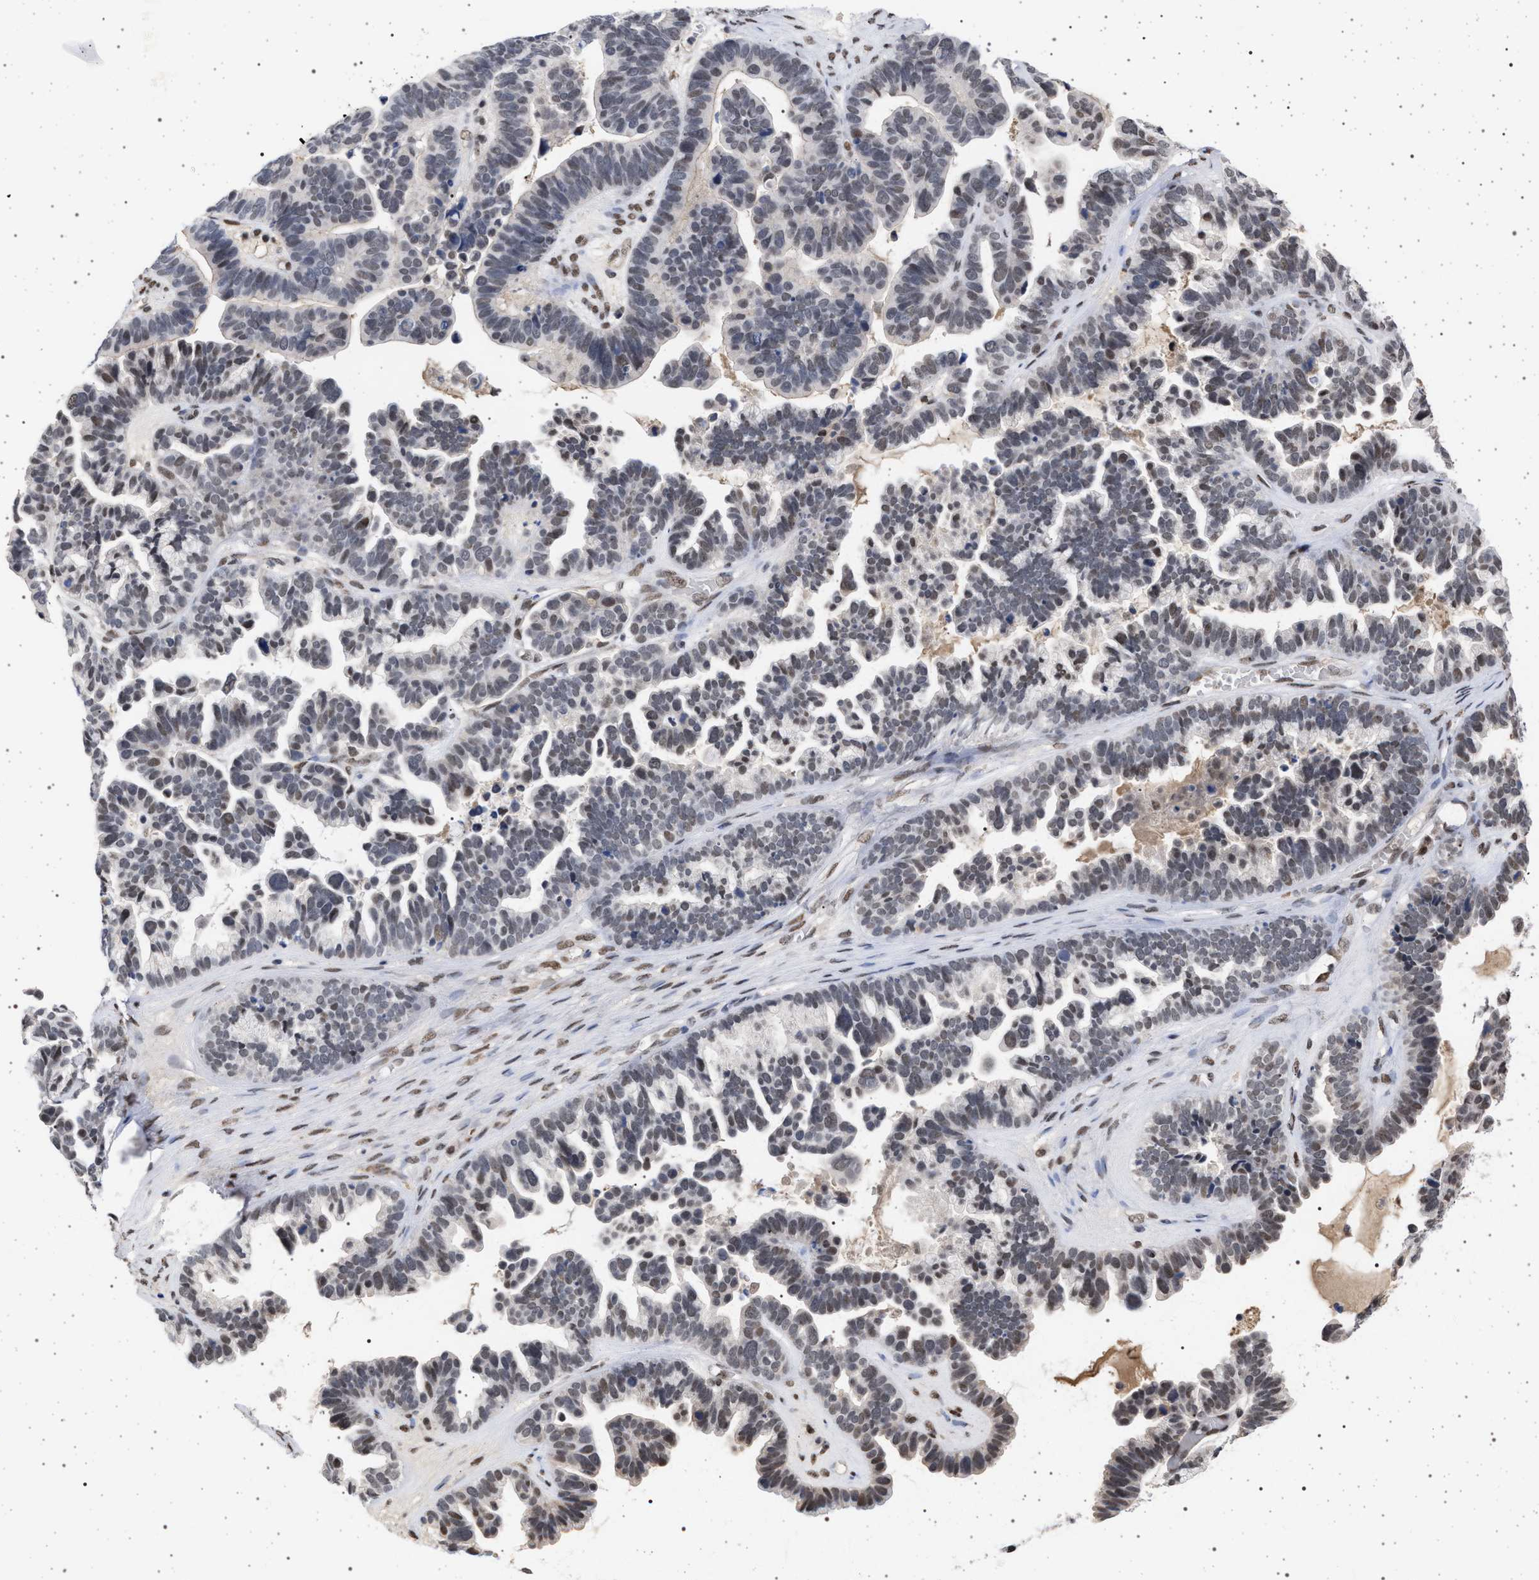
{"staining": {"intensity": "weak", "quantity": "25%-75%", "location": "nuclear"}, "tissue": "ovarian cancer", "cell_type": "Tumor cells", "image_type": "cancer", "snomed": [{"axis": "morphology", "description": "Cystadenocarcinoma, serous, NOS"}, {"axis": "topography", "description": "Ovary"}], "caption": "Ovarian cancer was stained to show a protein in brown. There is low levels of weak nuclear expression in about 25%-75% of tumor cells. Nuclei are stained in blue.", "gene": "PHF12", "patient": {"sex": "female", "age": 56}}